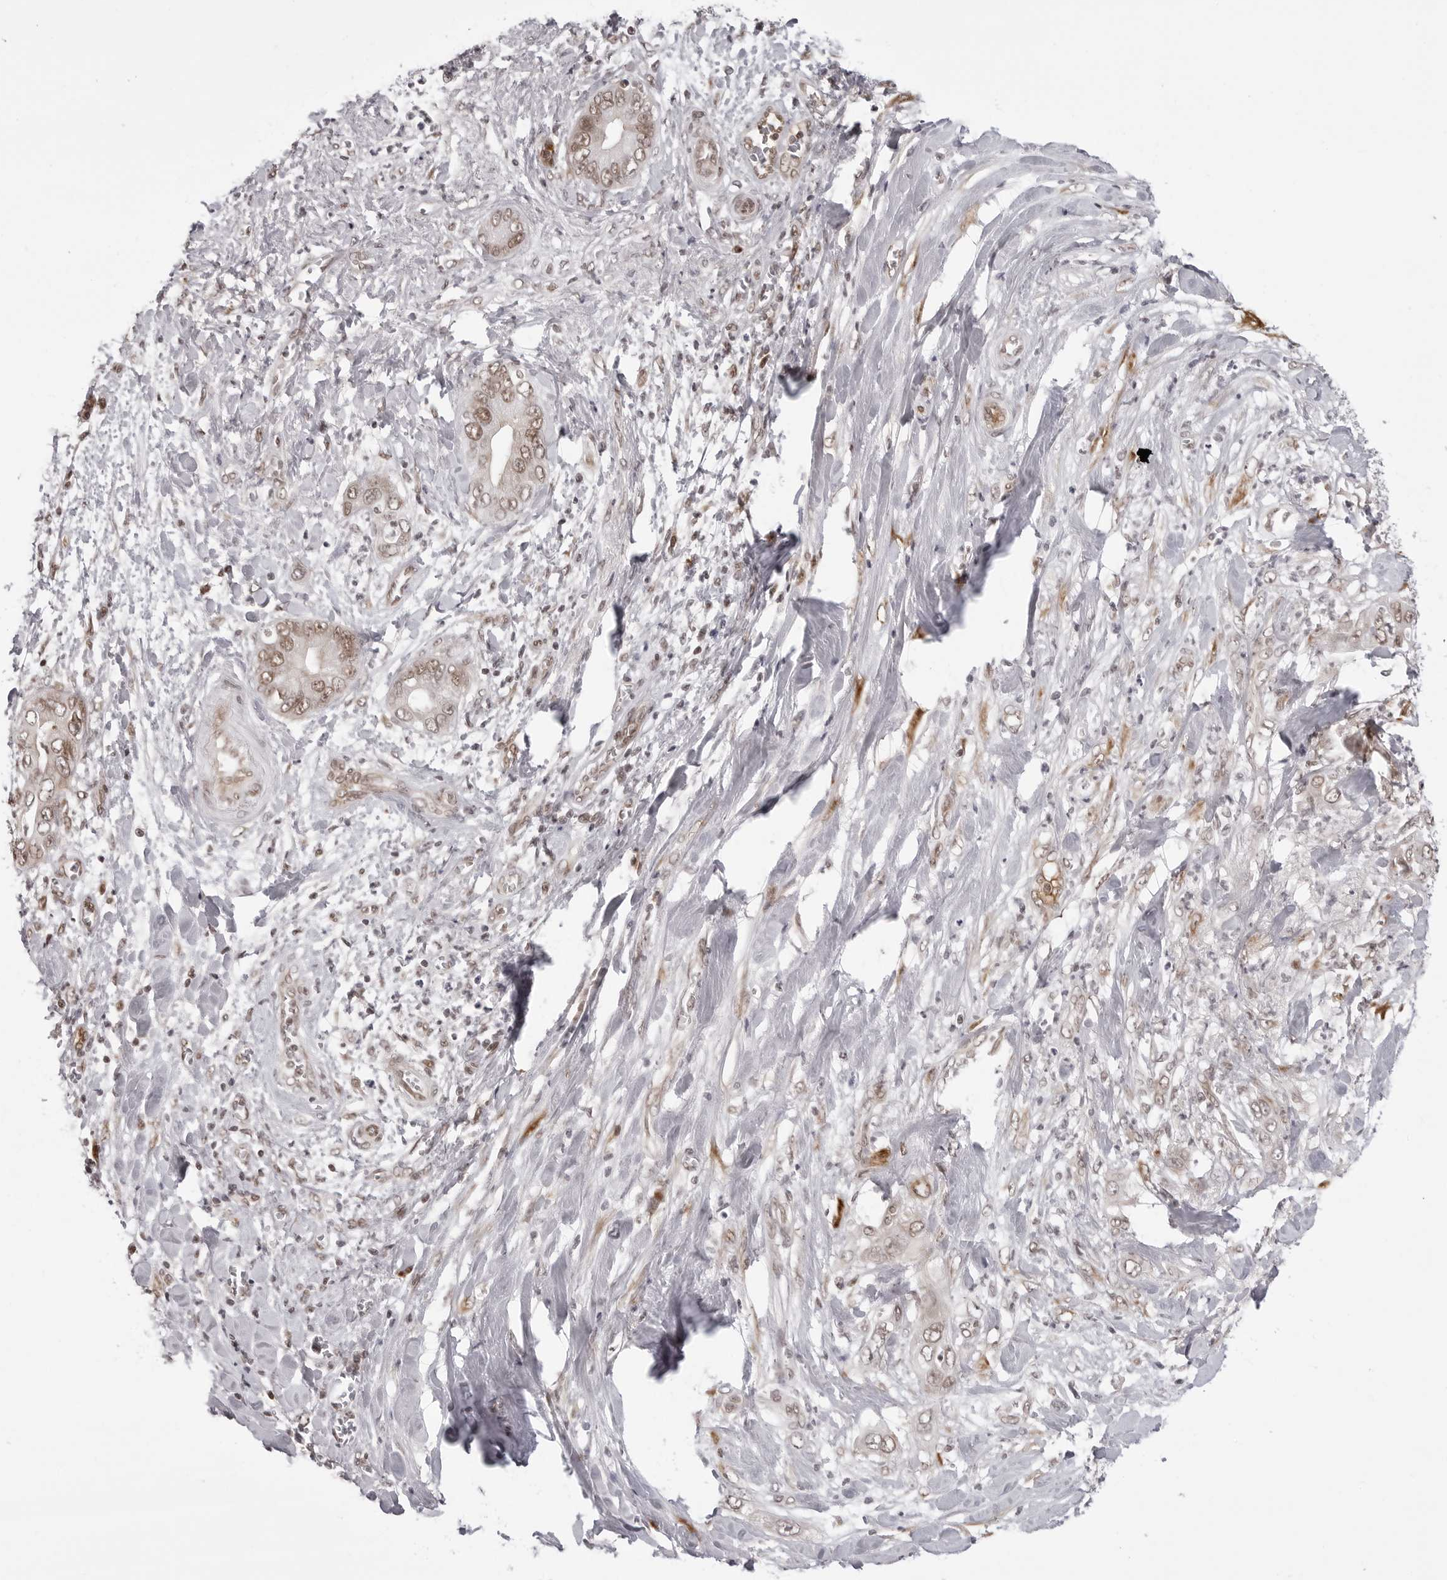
{"staining": {"intensity": "moderate", "quantity": ">75%", "location": "nuclear"}, "tissue": "pancreatic cancer", "cell_type": "Tumor cells", "image_type": "cancer", "snomed": [{"axis": "morphology", "description": "Adenocarcinoma, NOS"}, {"axis": "topography", "description": "Pancreas"}], "caption": "Protein staining of adenocarcinoma (pancreatic) tissue shows moderate nuclear positivity in about >75% of tumor cells.", "gene": "PHF3", "patient": {"sex": "female", "age": 78}}